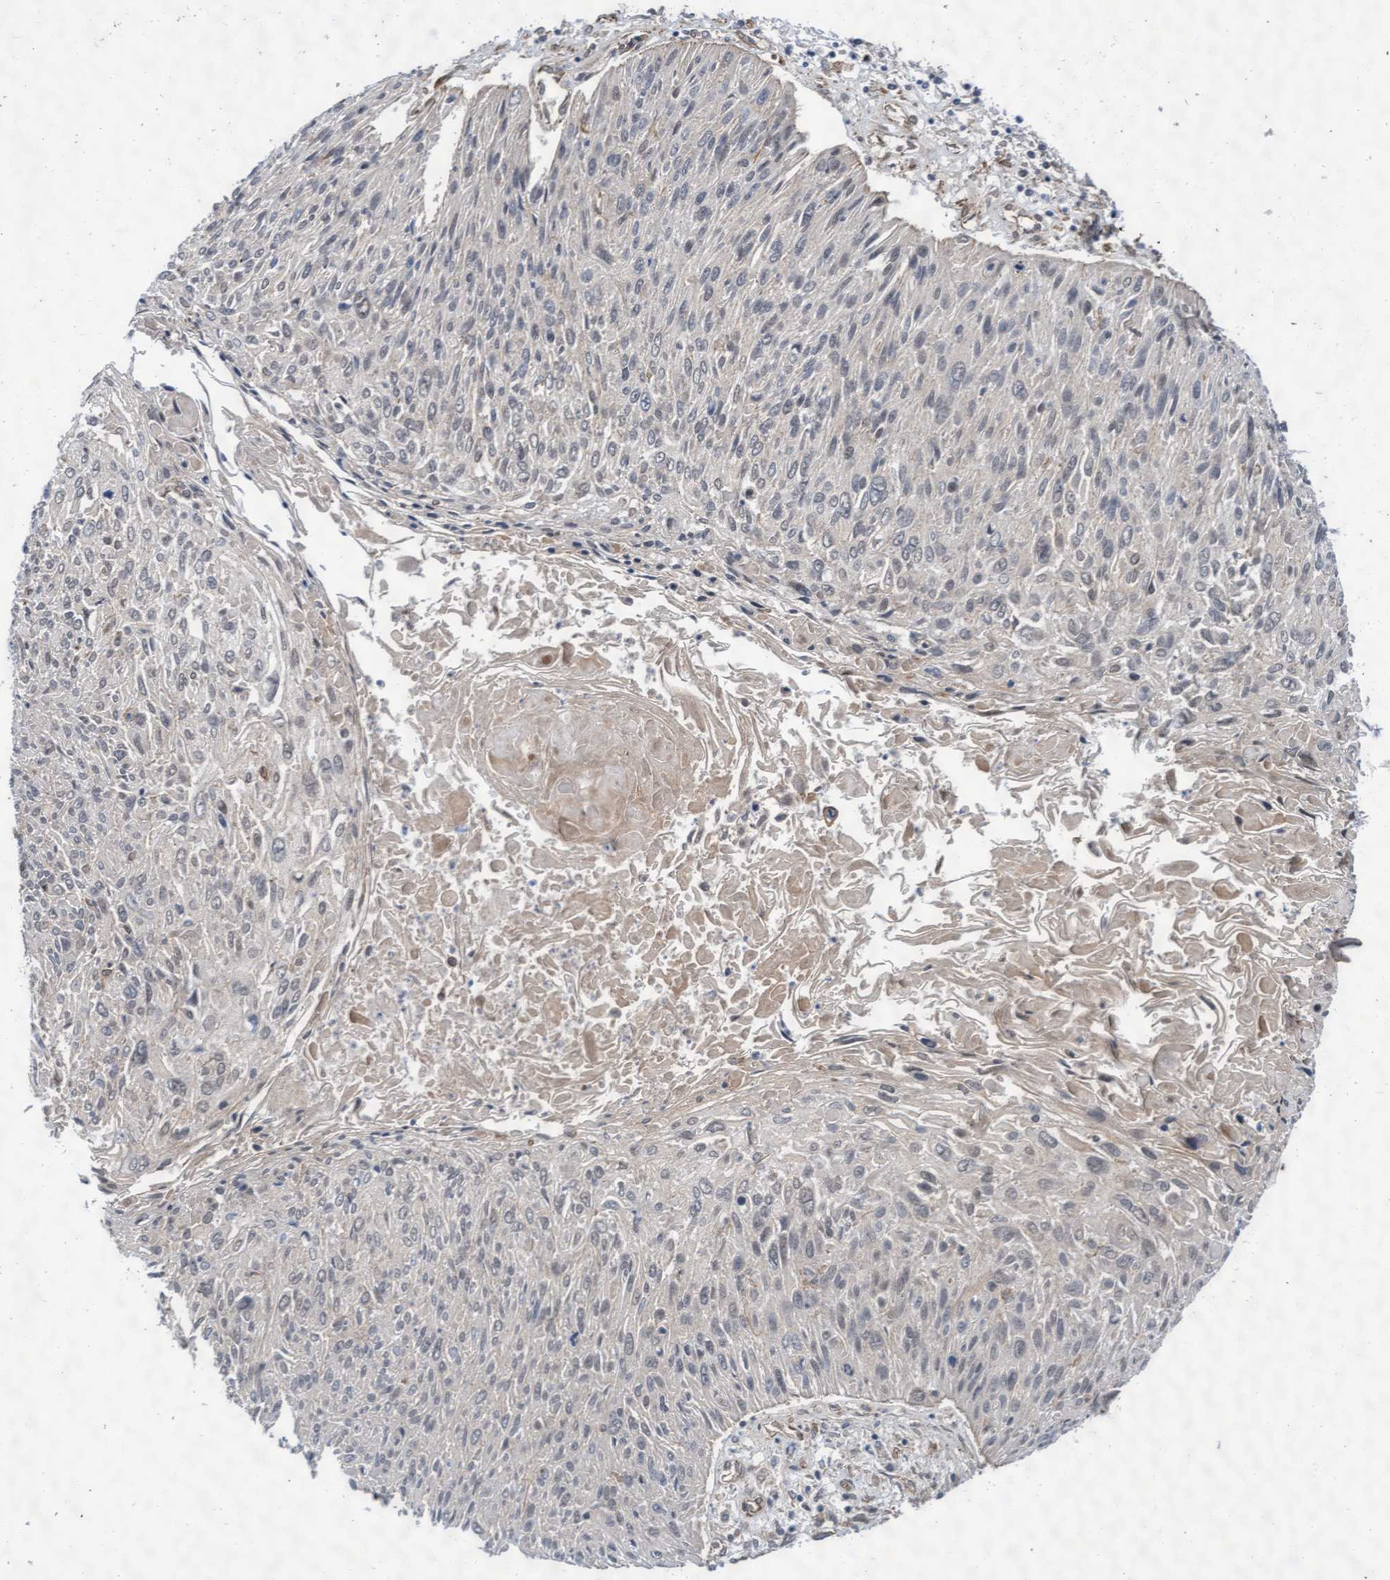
{"staining": {"intensity": "negative", "quantity": "none", "location": "none"}, "tissue": "cervical cancer", "cell_type": "Tumor cells", "image_type": "cancer", "snomed": [{"axis": "morphology", "description": "Squamous cell carcinoma, NOS"}, {"axis": "topography", "description": "Cervix"}], "caption": "This is an IHC photomicrograph of cervical cancer (squamous cell carcinoma). There is no positivity in tumor cells.", "gene": "EFCAB13", "patient": {"sex": "female", "age": 51}}